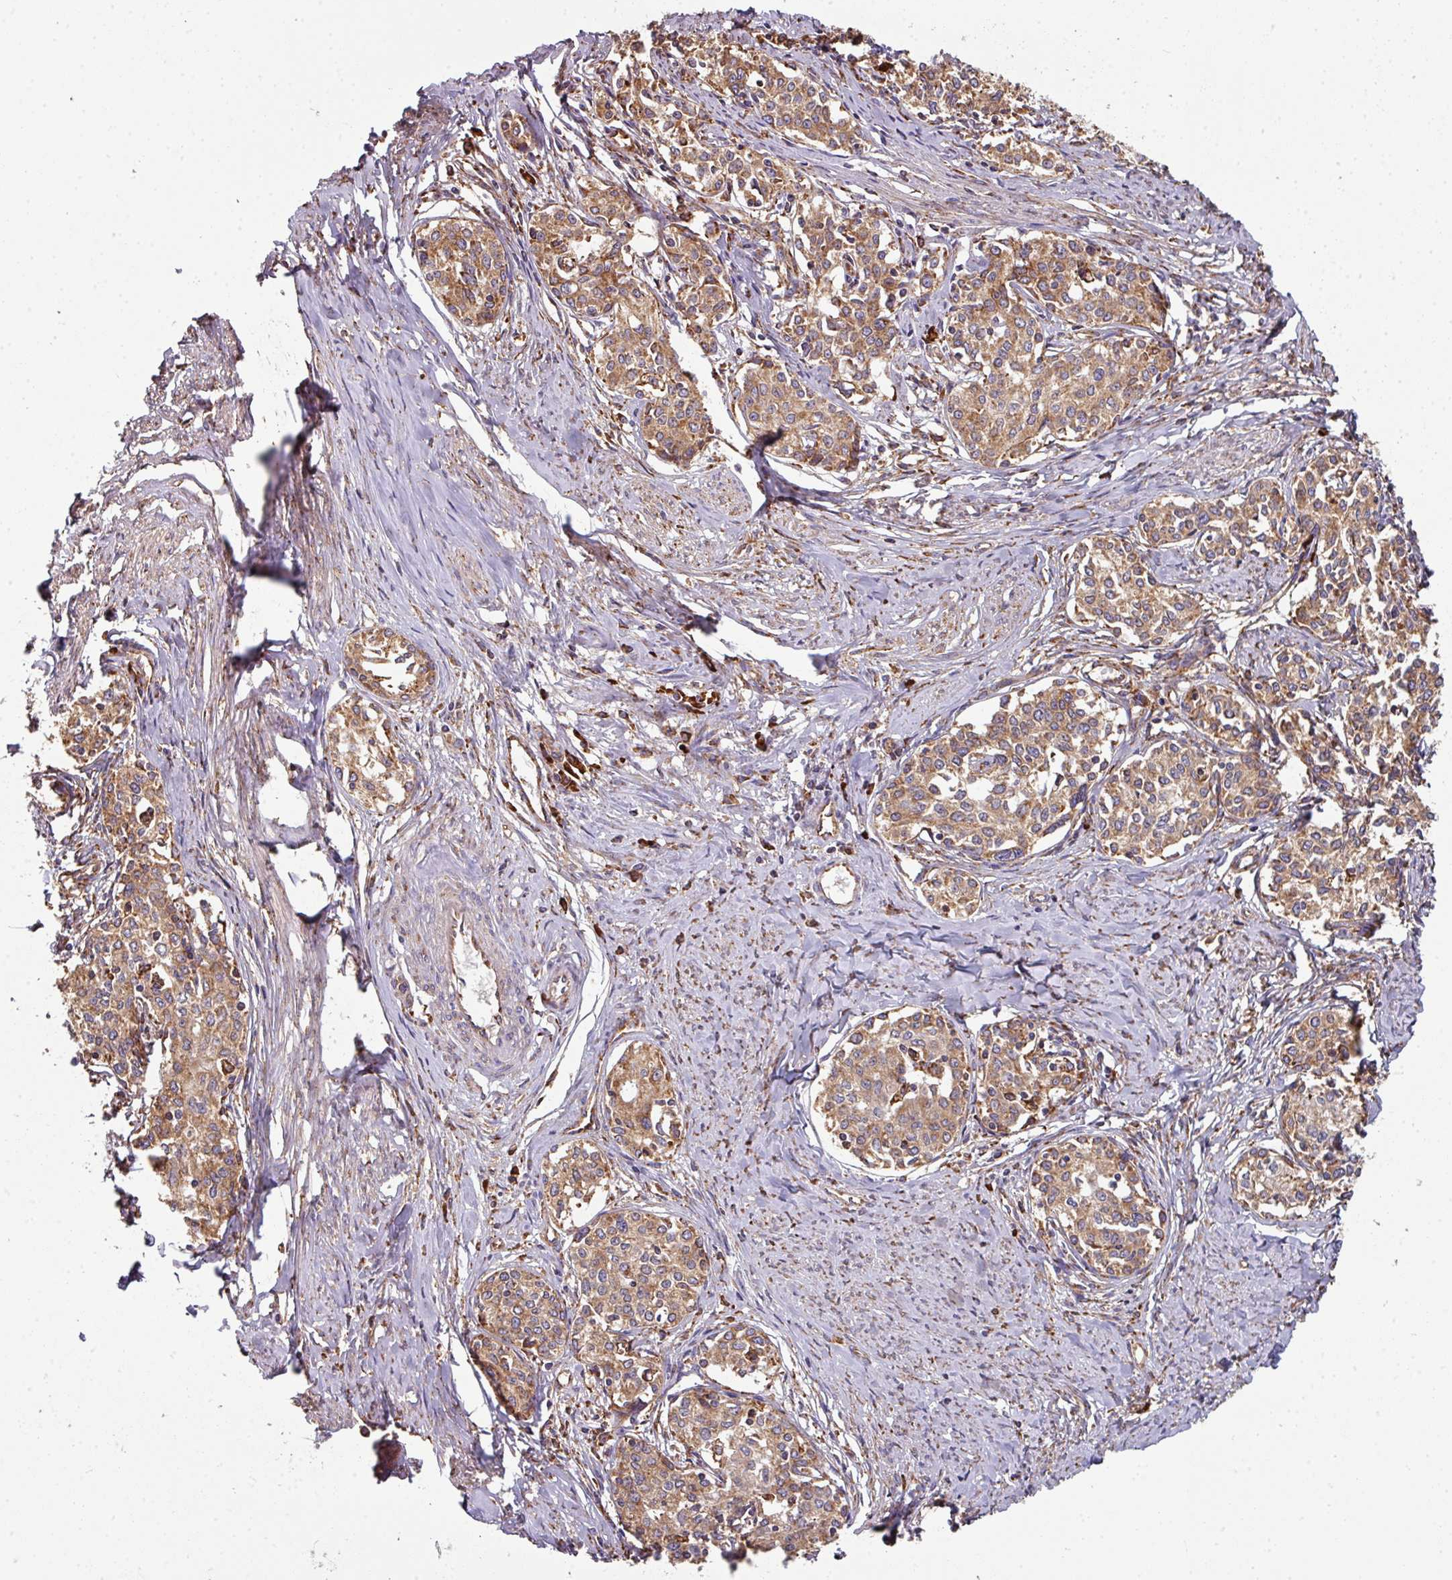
{"staining": {"intensity": "moderate", "quantity": ">75%", "location": "cytoplasmic/membranous"}, "tissue": "cervical cancer", "cell_type": "Tumor cells", "image_type": "cancer", "snomed": [{"axis": "morphology", "description": "Squamous cell carcinoma, NOS"}, {"axis": "morphology", "description": "Adenocarcinoma, NOS"}, {"axis": "topography", "description": "Cervix"}], "caption": "Cervical cancer tissue shows moderate cytoplasmic/membranous staining in approximately >75% of tumor cells, visualized by immunohistochemistry. The protein is stained brown, and the nuclei are stained in blue (DAB IHC with brightfield microscopy, high magnification).", "gene": "FAT4", "patient": {"sex": "female", "age": 52}}